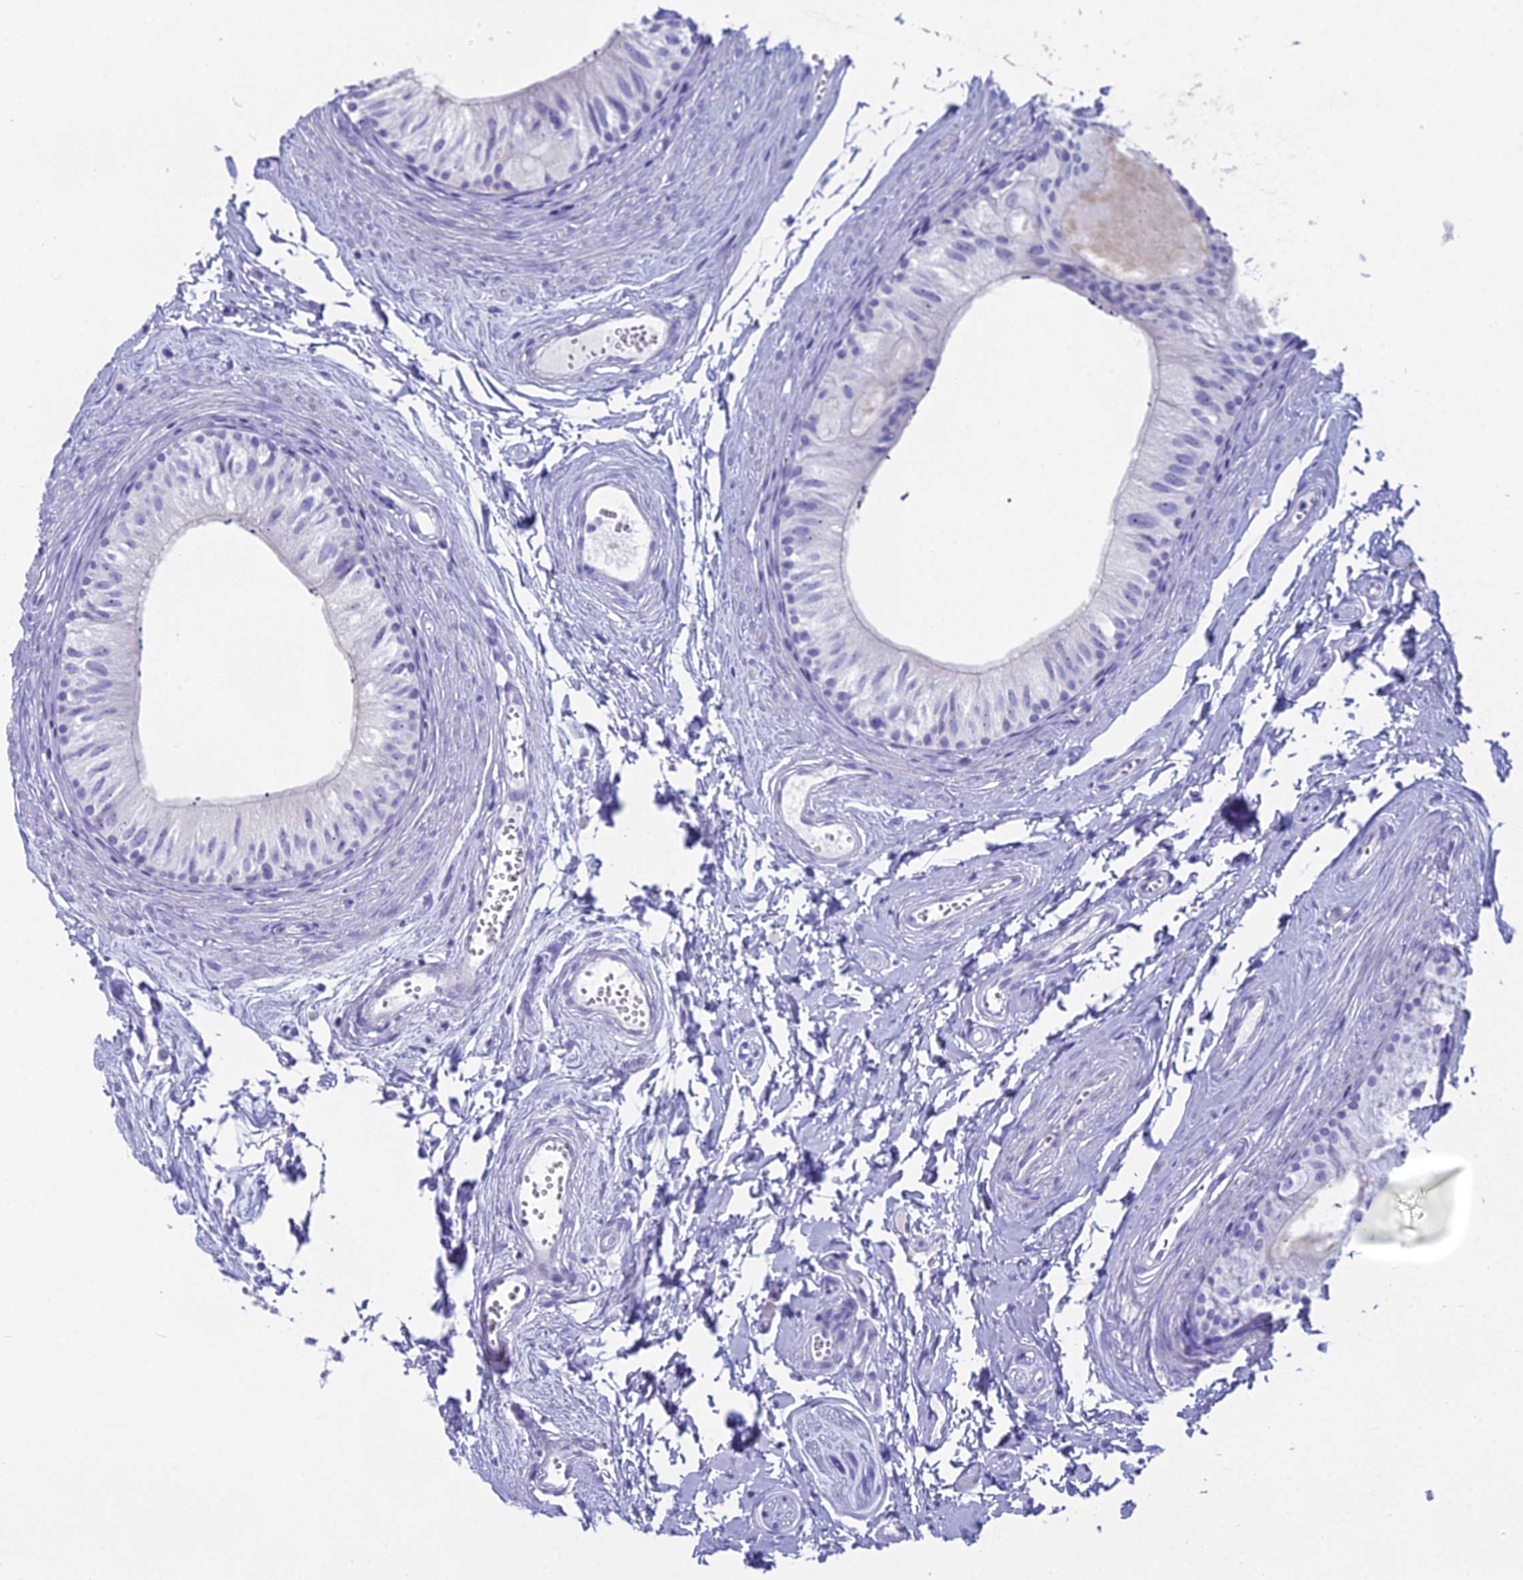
{"staining": {"intensity": "negative", "quantity": "none", "location": "none"}, "tissue": "epididymis", "cell_type": "Glandular cells", "image_type": "normal", "snomed": [{"axis": "morphology", "description": "Normal tissue, NOS"}, {"axis": "topography", "description": "Epididymis"}], "caption": "This micrograph is of unremarkable epididymis stained with immunohistochemistry (IHC) to label a protein in brown with the nuclei are counter-stained blue. There is no positivity in glandular cells.", "gene": "UNC80", "patient": {"sex": "male", "age": 56}}